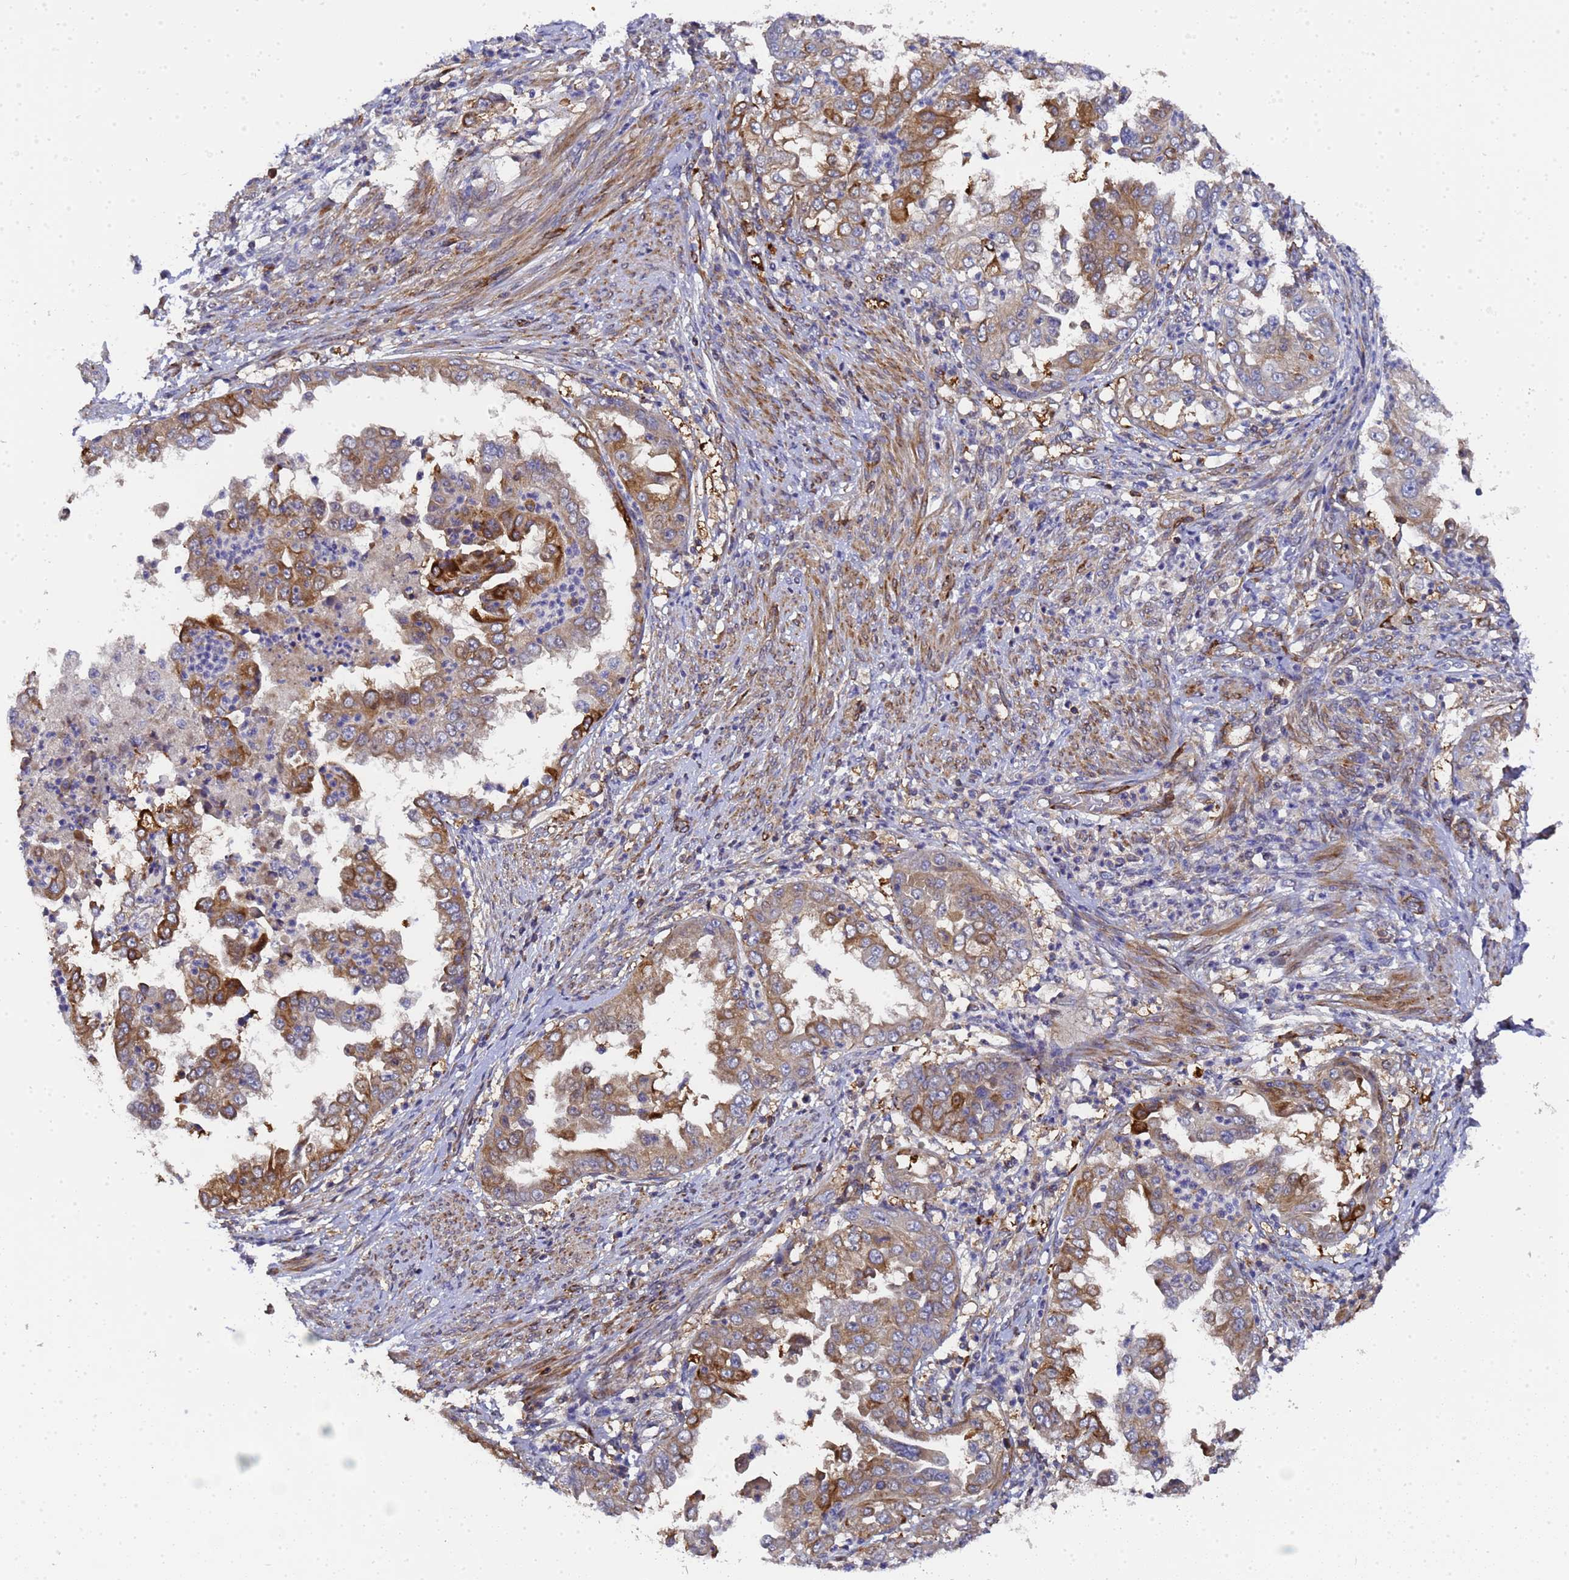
{"staining": {"intensity": "moderate", "quantity": ">75%", "location": "cytoplasmic/membranous"}, "tissue": "endometrial cancer", "cell_type": "Tumor cells", "image_type": "cancer", "snomed": [{"axis": "morphology", "description": "Adenocarcinoma, NOS"}, {"axis": "topography", "description": "Endometrium"}], "caption": "Immunohistochemistry (IHC) of endometrial cancer exhibits medium levels of moderate cytoplasmic/membranous staining in approximately >75% of tumor cells.", "gene": "MOCS1", "patient": {"sex": "female", "age": 85}}